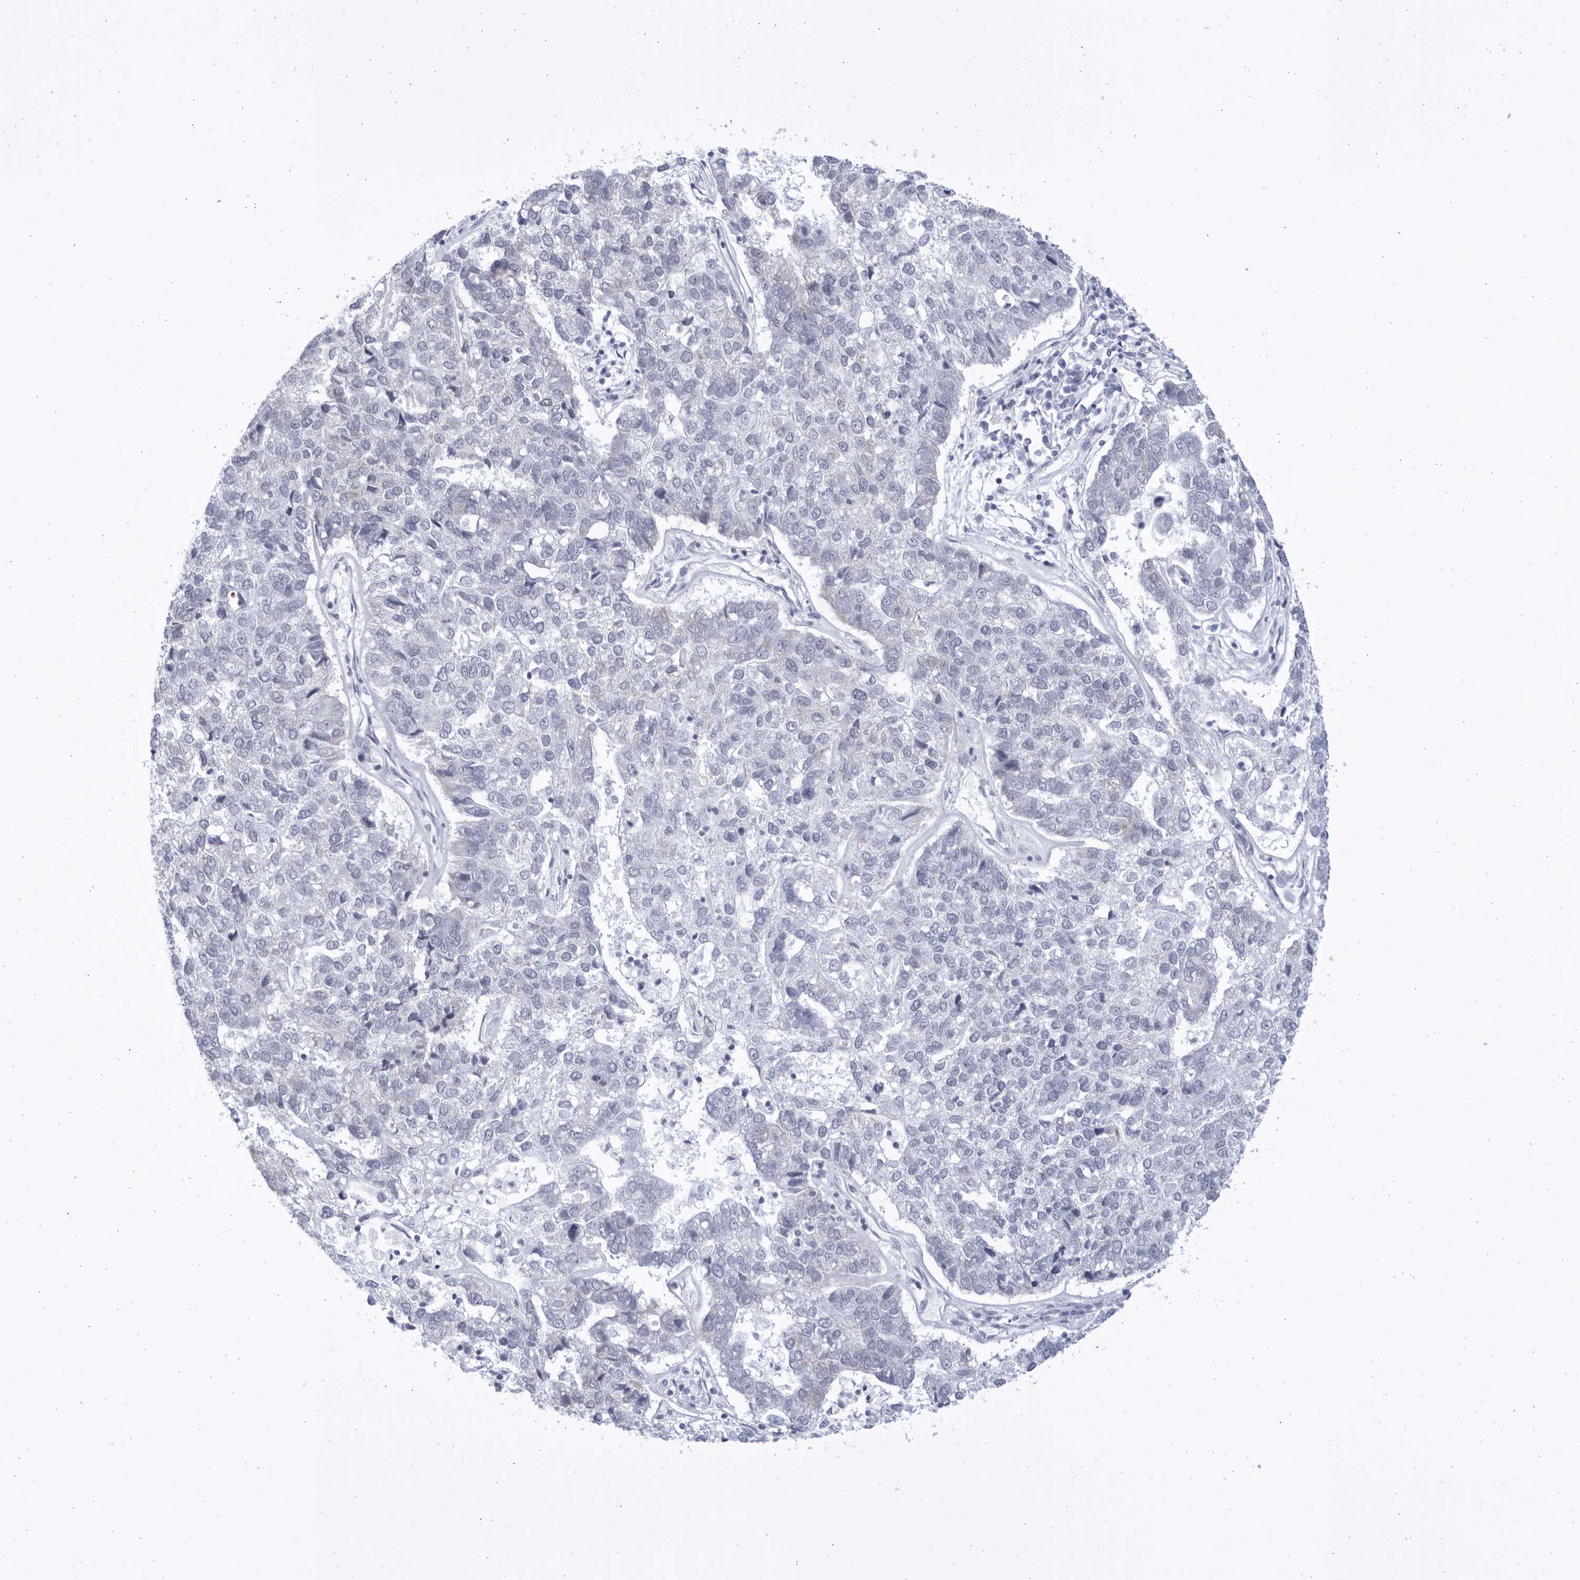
{"staining": {"intensity": "negative", "quantity": "none", "location": "none"}, "tissue": "pancreatic cancer", "cell_type": "Tumor cells", "image_type": "cancer", "snomed": [{"axis": "morphology", "description": "Adenocarcinoma, NOS"}, {"axis": "topography", "description": "Pancreas"}], "caption": "Tumor cells are negative for brown protein staining in pancreatic adenocarcinoma.", "gene": "CCDC181", "patient": {"sex": "female", "age": 61}}